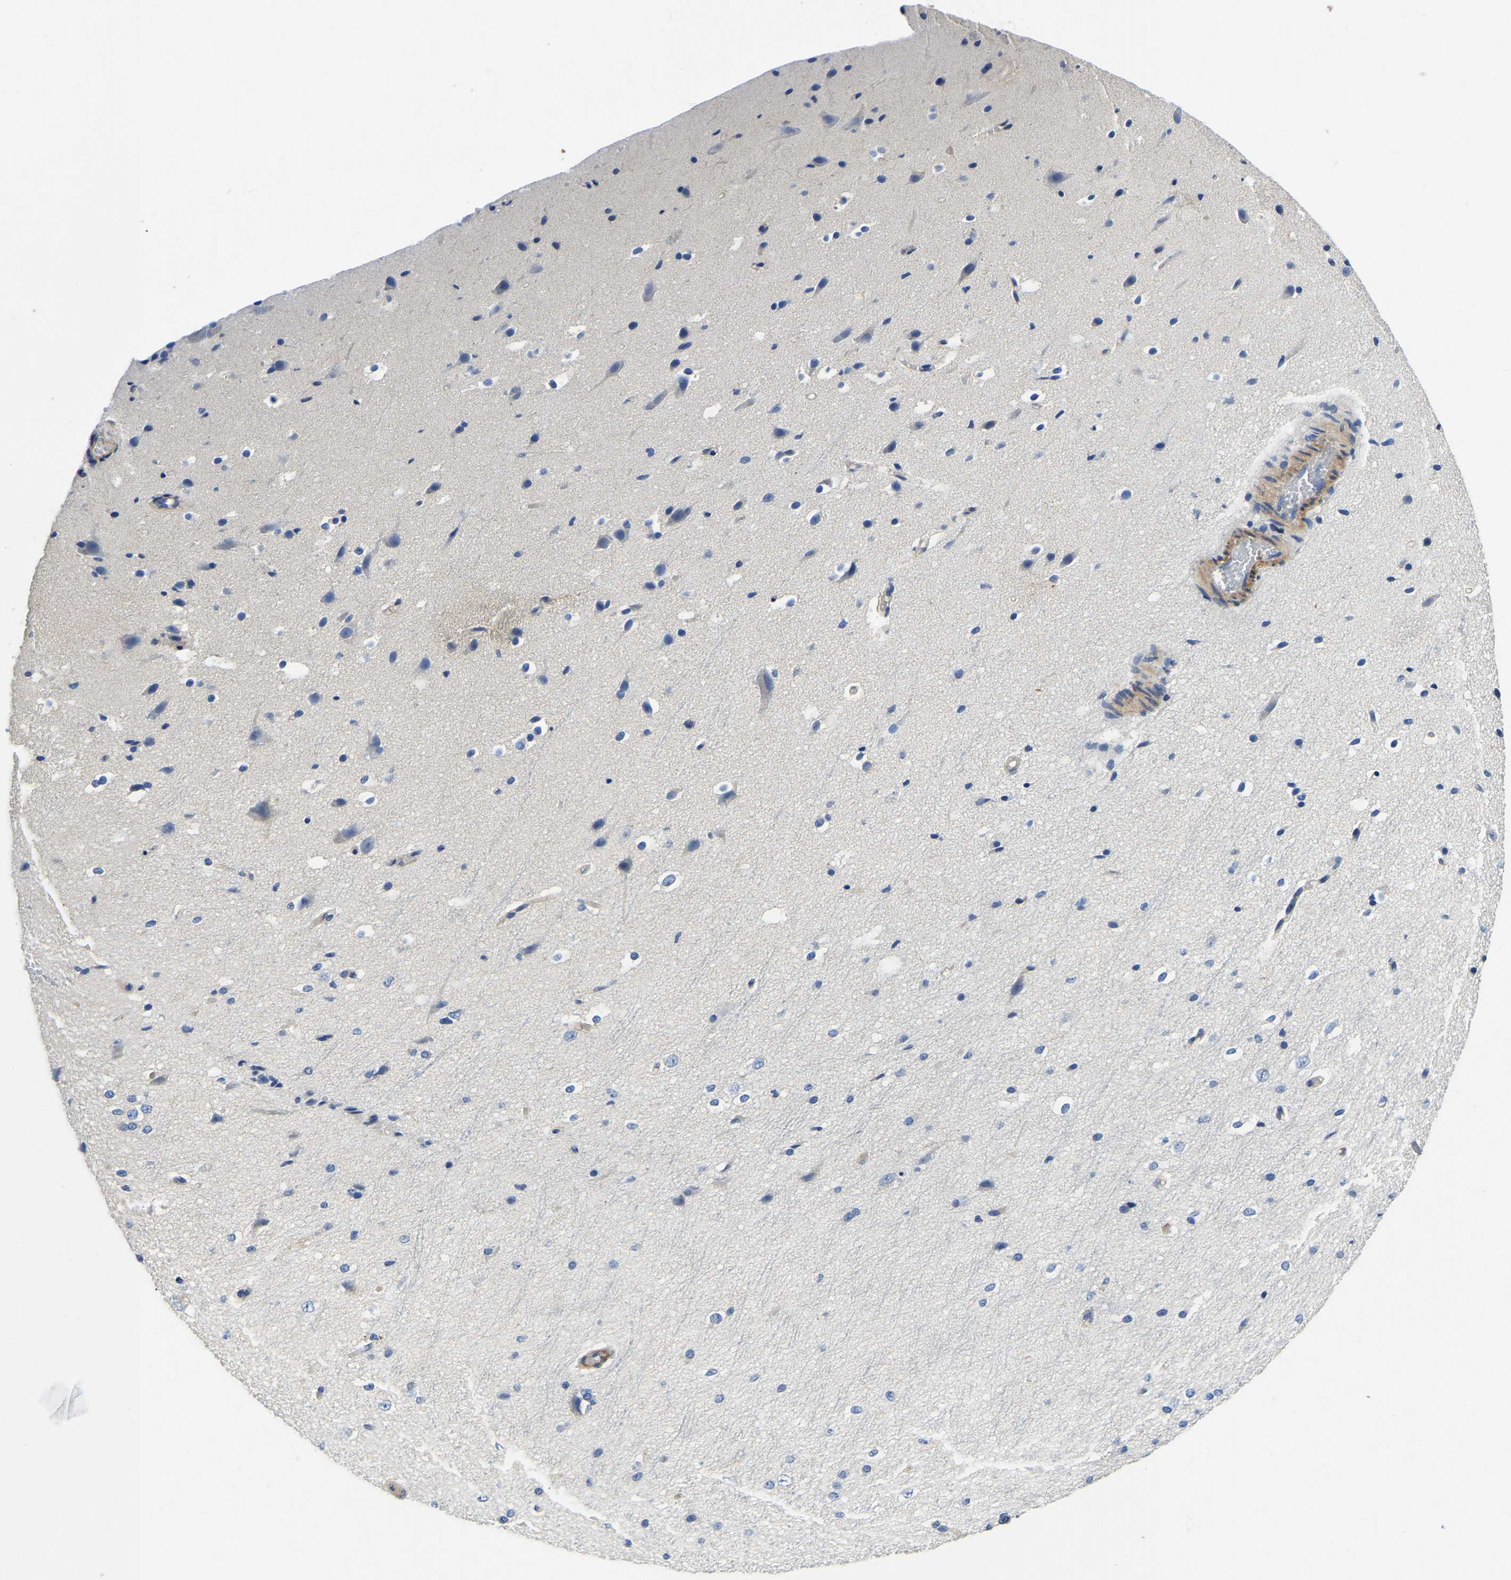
{"staining": {"intensity": "negative", "quantity": "none", "location": "none"}, "tissue": "cerebral cortex", "cell_type": "Endothelial cells", "image_type": "normal", "snomed": [{"axis": "morphology", "description": "Normal tissue, NOS"}, {"axis": "morphology", "description": "Developmental malformation"}, {"axis": "topography", "description": "Cerebral cortex"}], "caption": "This is a micrograph of IHC staining of benign cerebral cortex, which shows no staining in endothelial cells.", "gene": "STAT2", "patient": {"sex": "female", "age": 30}}